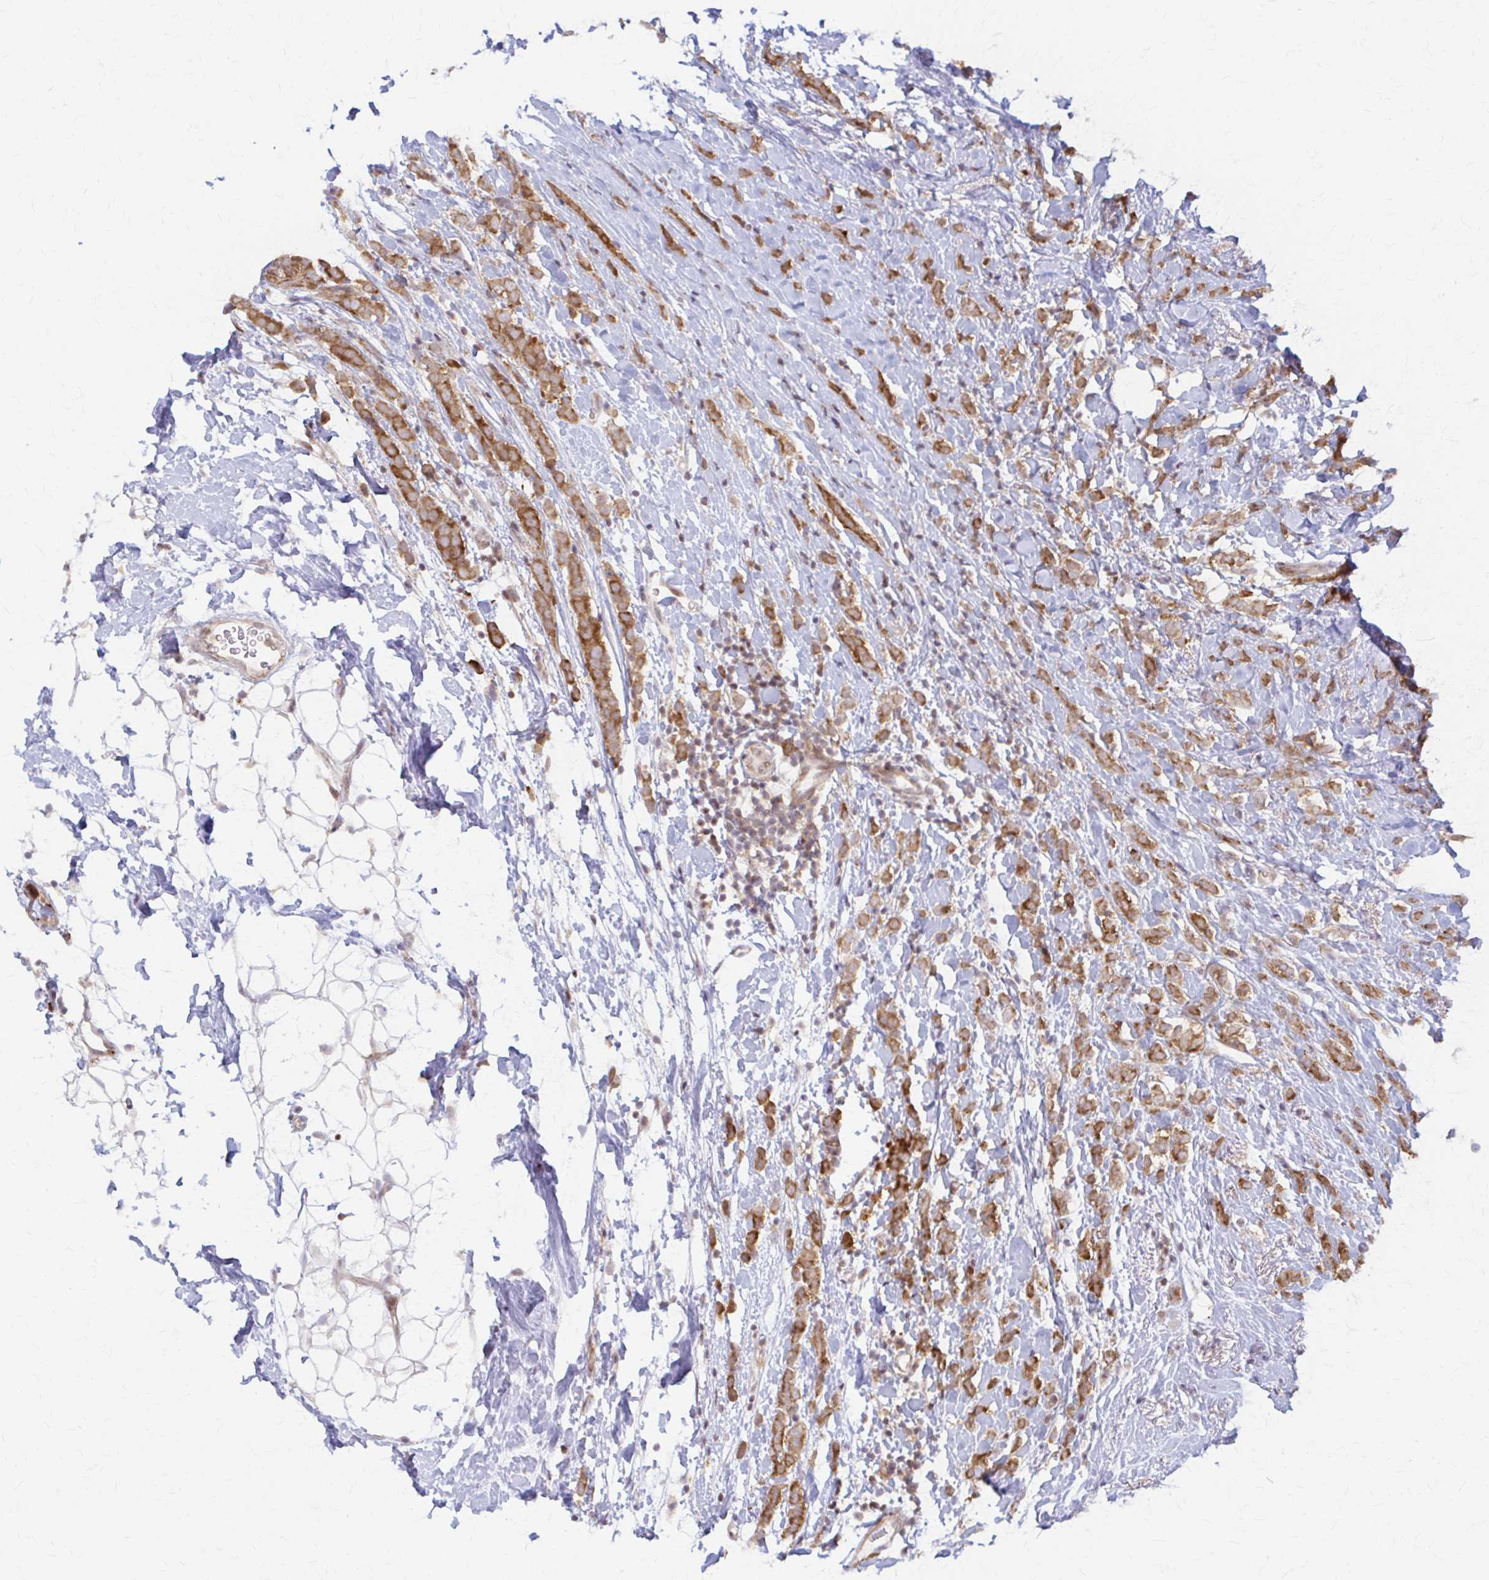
{"staining": {"intensity": "moderate", "quantity": ">75%", "location": "cytoplasmic/membranous"}, "tissue": "breast cancer", "cell_type": "Tumor cells", "image_type": "cancer", "snomed": [{"axis": "morphology", "description": "Lobular carcinoma"}, {"axis": "topography", "description": "Breast"}], "caption": "Brown immunohistochemical staining in human breast lobular carcinoma exhibits moderate cytoplasmic/membranous positivity in about >75% of tumor cells. (DAB (3,3'-diaminobenzidine) IHC, brown staining for protein, blue staining for nuclei).", "gene": "ARHGAP35", "patient": {"sex": "female", "age": 49}}